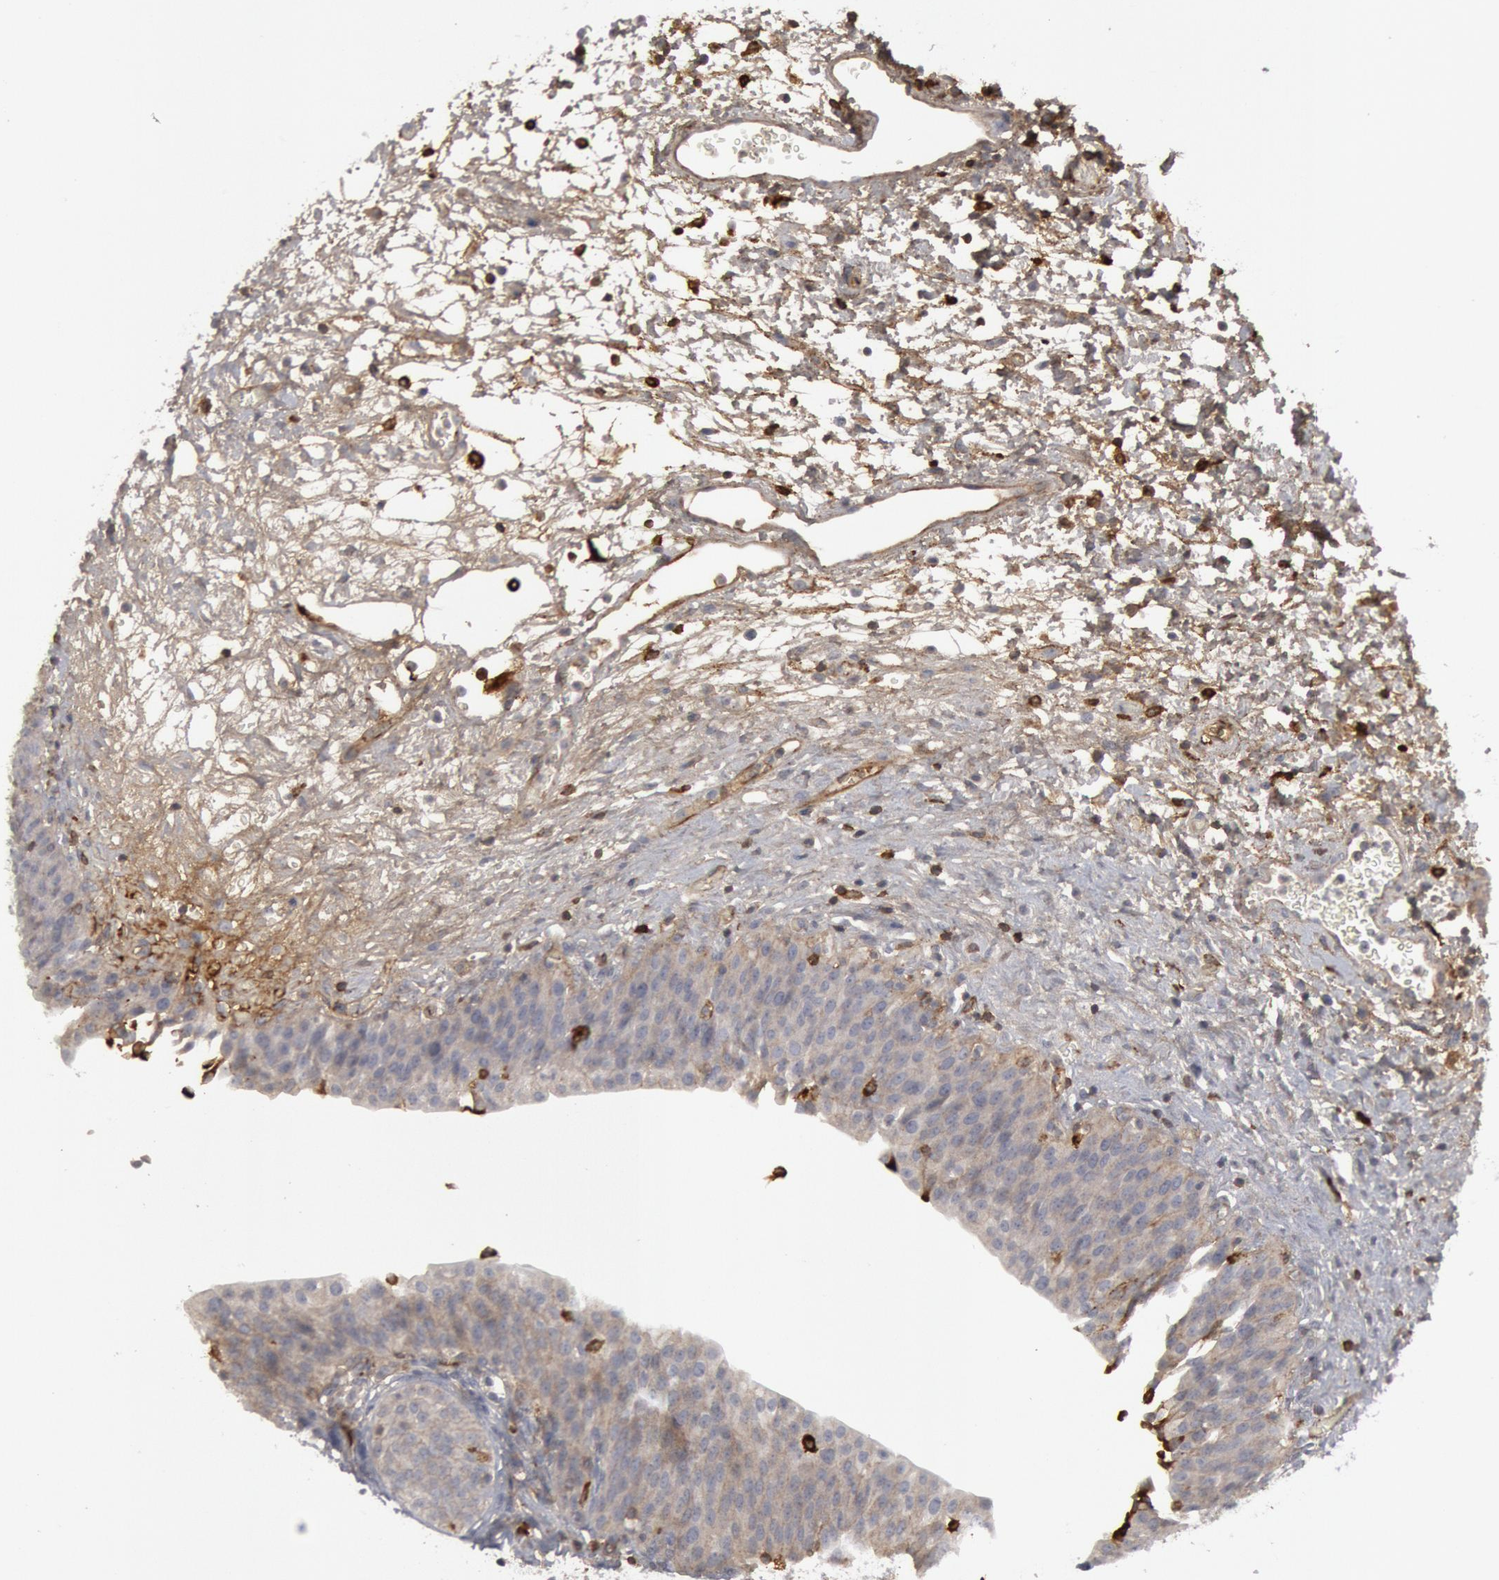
{"staining": {"intensity": "weak", "quantity": "25%-75%", "location": "cytoplasmic/membranous"}, "tissue": "urinary bladder", "cell_type": "Urothelial cells", "image_type": "normal", "snomed": [{"axis": "morphology", "description": "Normal tissue, NOS"}, {"axis": "topography", "description": "Smooth muscle"}, {"axis": "topography", "description": "Urinary bladder"}], "caption": "Urinary bladder stained with DAB (3,3'-diaminobenzidine) immunohistochemistry (IHC) shows low levels of weak cytoplasmic/membranous positivity in about 25%-75% of urothelial cells.", "gene": "C1QC", "patient": {"sex": "male", "age": 35}}